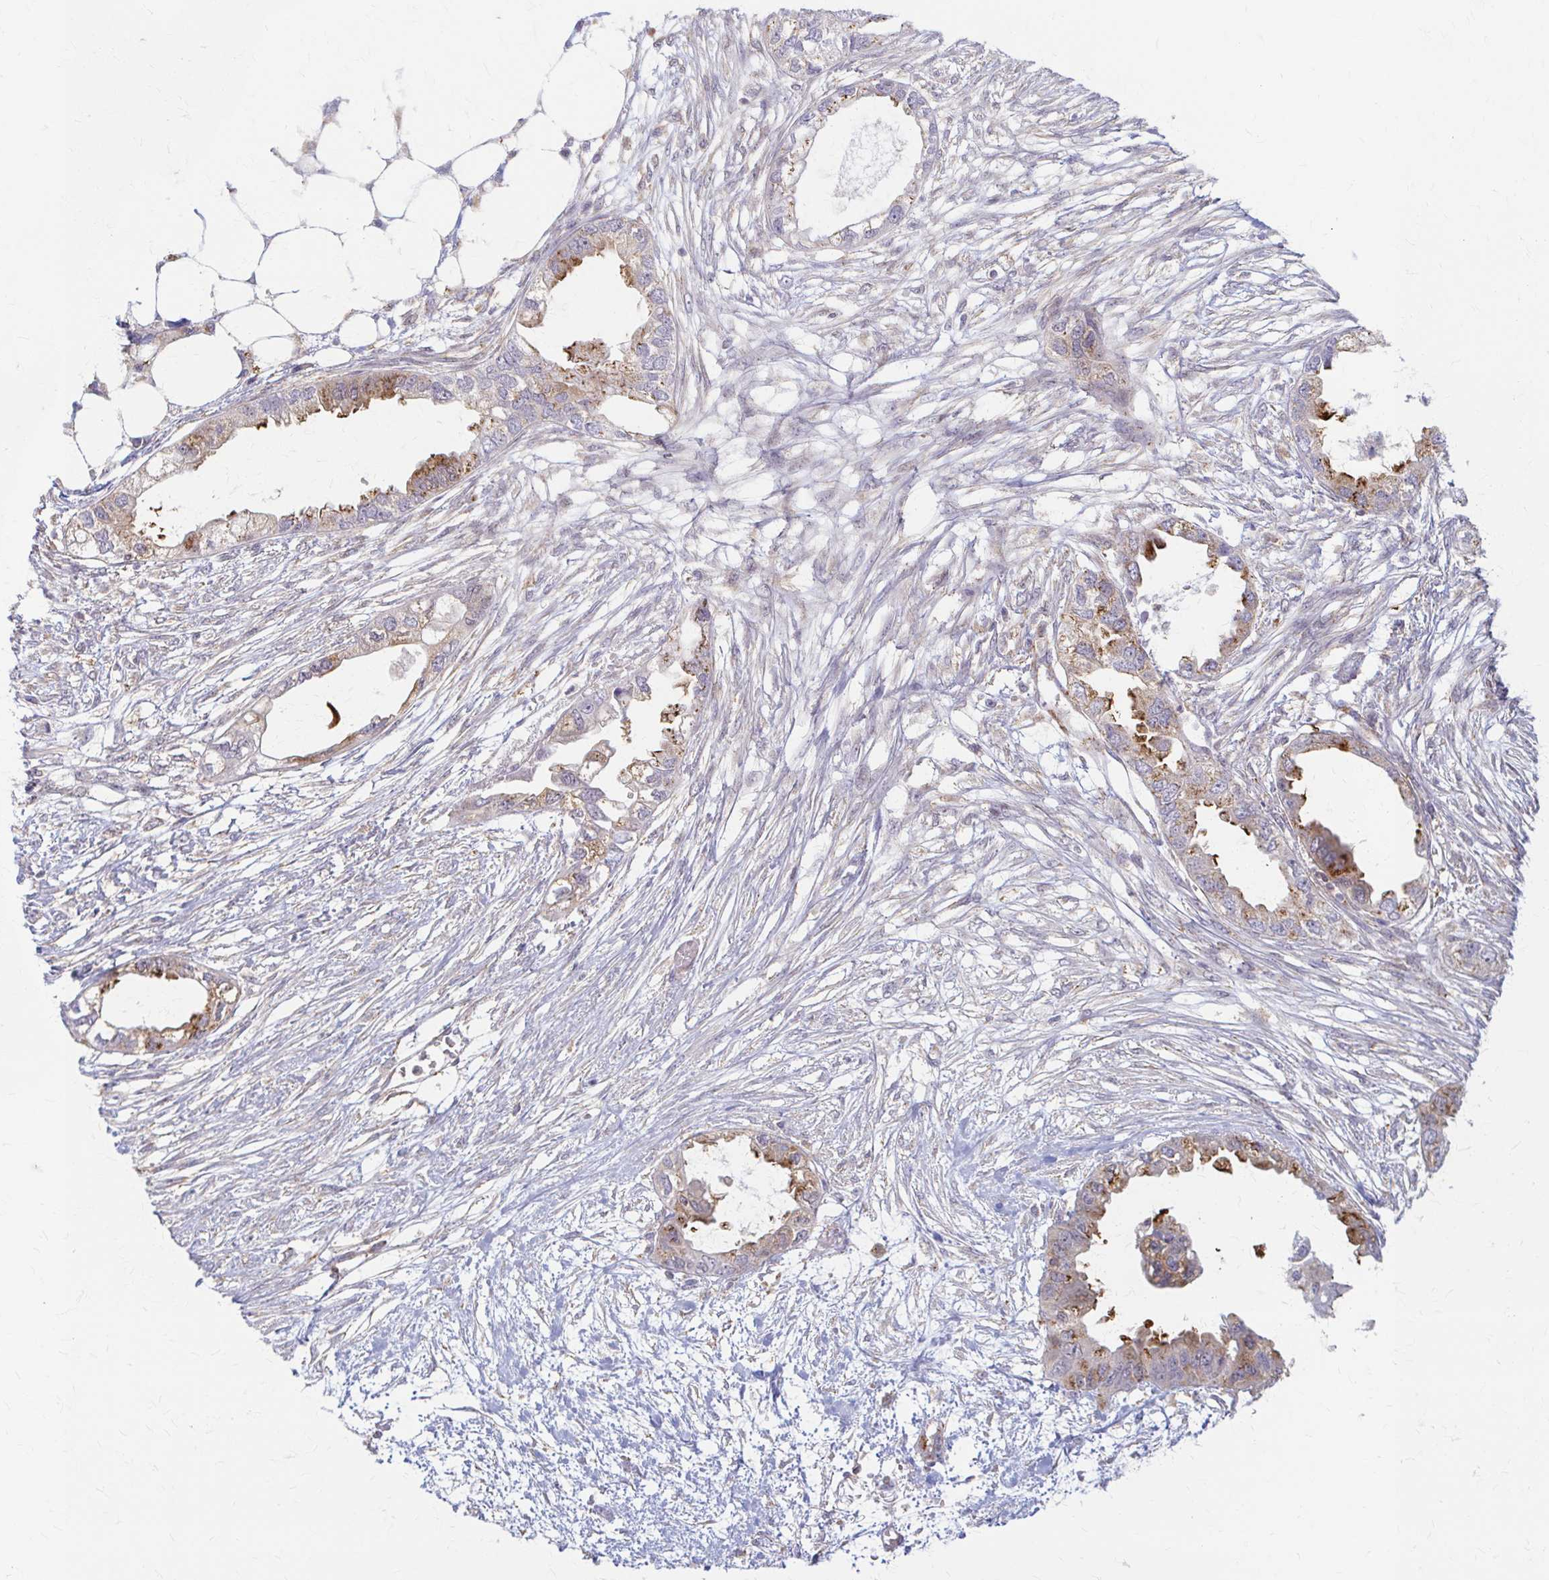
{"staining": {"intensity": "moderate", "quantity": "25%-75%", "location": "cytoplasmic/membranous"}, "tissue": "endometrial cancer", "cell_type": "Tumor cells", "image_type": "cancer", "snomed": [{"axis": "morphology", "description": "Adenocarcinoma, NOS"}, {"axis": "morphology", "description": "Adenocarcinoma, metastatic, NOS"}, {"axis": "topography", "description": "Adipose tissue"}, {"axis": "topography", "description": "Endometrium"}], "caption": "IHC of human endometrial adenocarcinoma exhibits medium levels of moderate cytoplasmic/membranous positivity in about 25%-75% of tumor cells.", "gene": "ARHGAP35", "patient": {"sex": "female", "age": 67}}